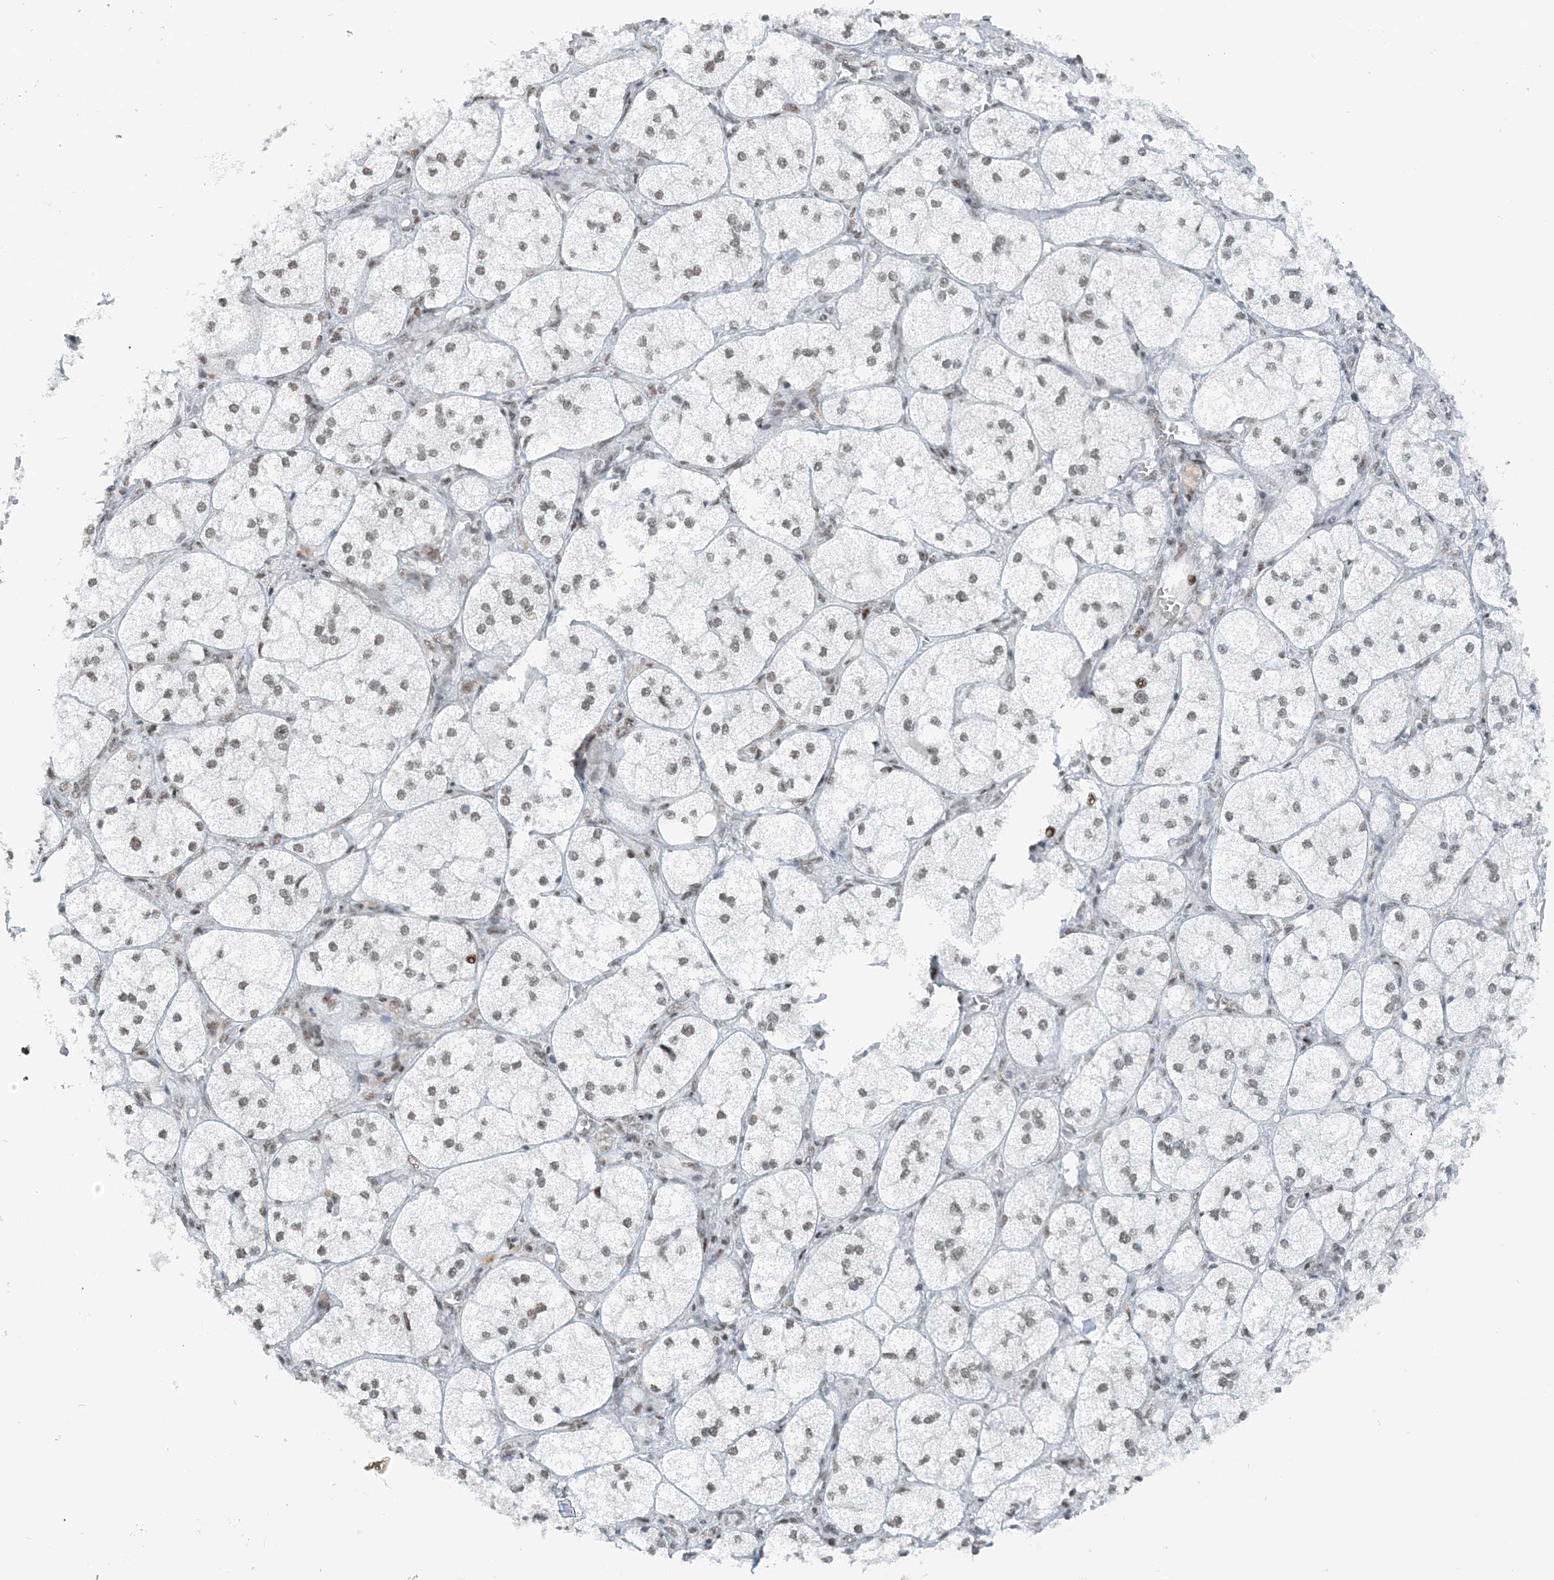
{"staining": {"intensity": "moderate", "quantity": "25%-75%", "location": "nuclear"}, "tissue": "adrenal gland", "cell_type": "Glandular cells", "image_type": "normal", "snomed": [{"axis": "morphology", "description": "Normal tissue, NOS"}, {"axis": "topography", "description": "Adrenal gland"}], "caption": "Immunohistochemistry (DAB (3,3'-diaminobenzidine)) staining of normal adrenal gland displays moderate nuclear protein expression in approximately 25%-75% of glandular cells. (brown staining indicates protein expression, while blue staining denotes nuclei).", "gene": "ZNF500", "patient": {"sex": "female", "age": 61}}